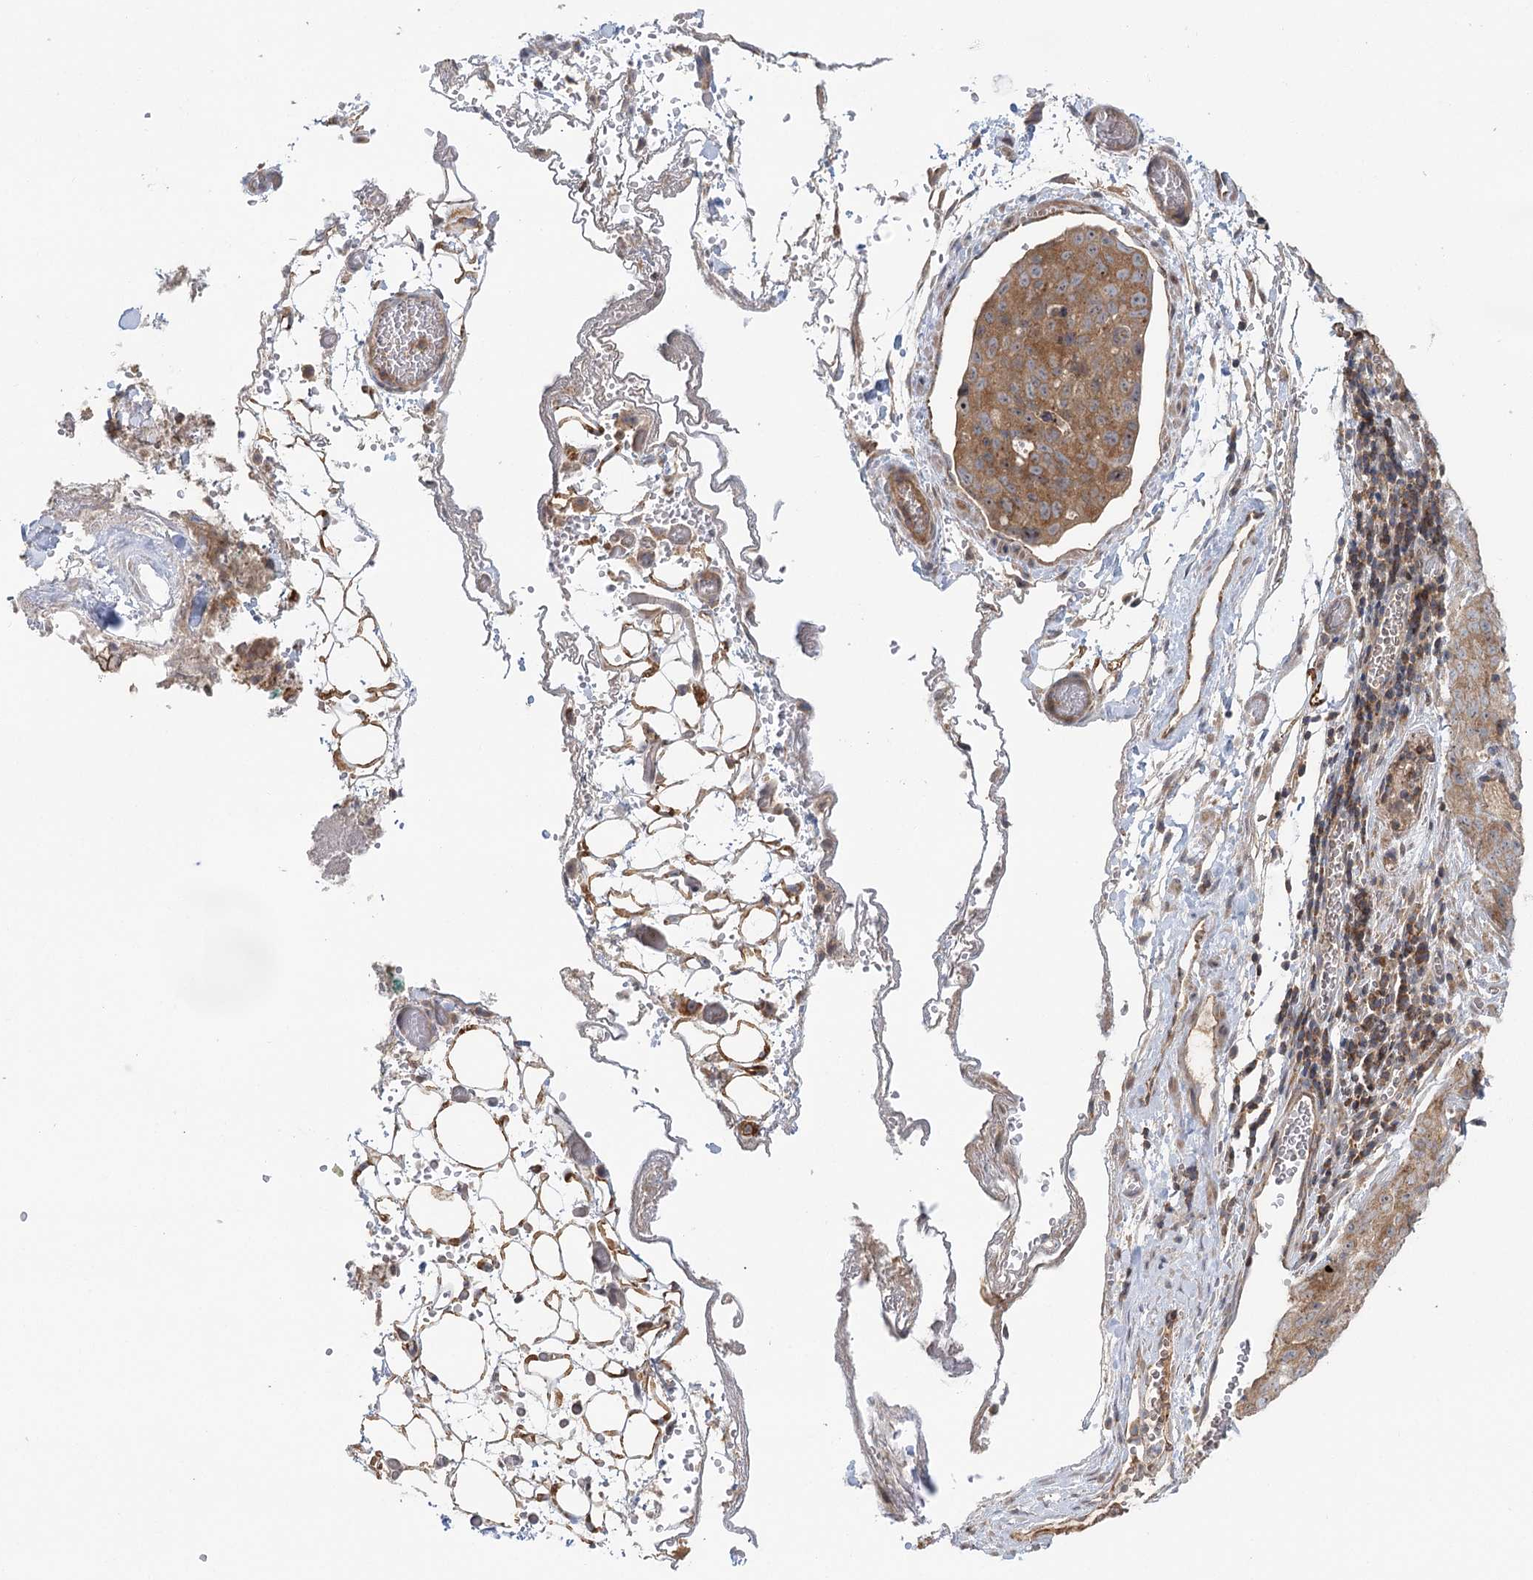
{"staining": {"intensity": "moderate", "quantity": ">75%", "location": "cytoplasmic/membranous,nuclear"}, "tissue": "stomach cancer", "cell_type": "Tumor cells", "image_type": "cancer", "snomed": [{"axis": "morphology", "description": "Normal tissue, NOS"}, {"axis": "morphology", "description": "Adenocarcinoma, NOS"}, {"axis": "topography", "description": "Lymph node"}, {"axis": "topography", "description": "Stomach"}], "caption": "Stomach adenocarcinoma tissue demonstrates moderate cytoplasmic/membranous and nuclear staining in about >75% of tumor cells", "gene": "RAPGEF6", "patient": {"sex": "male", "age": 48}}